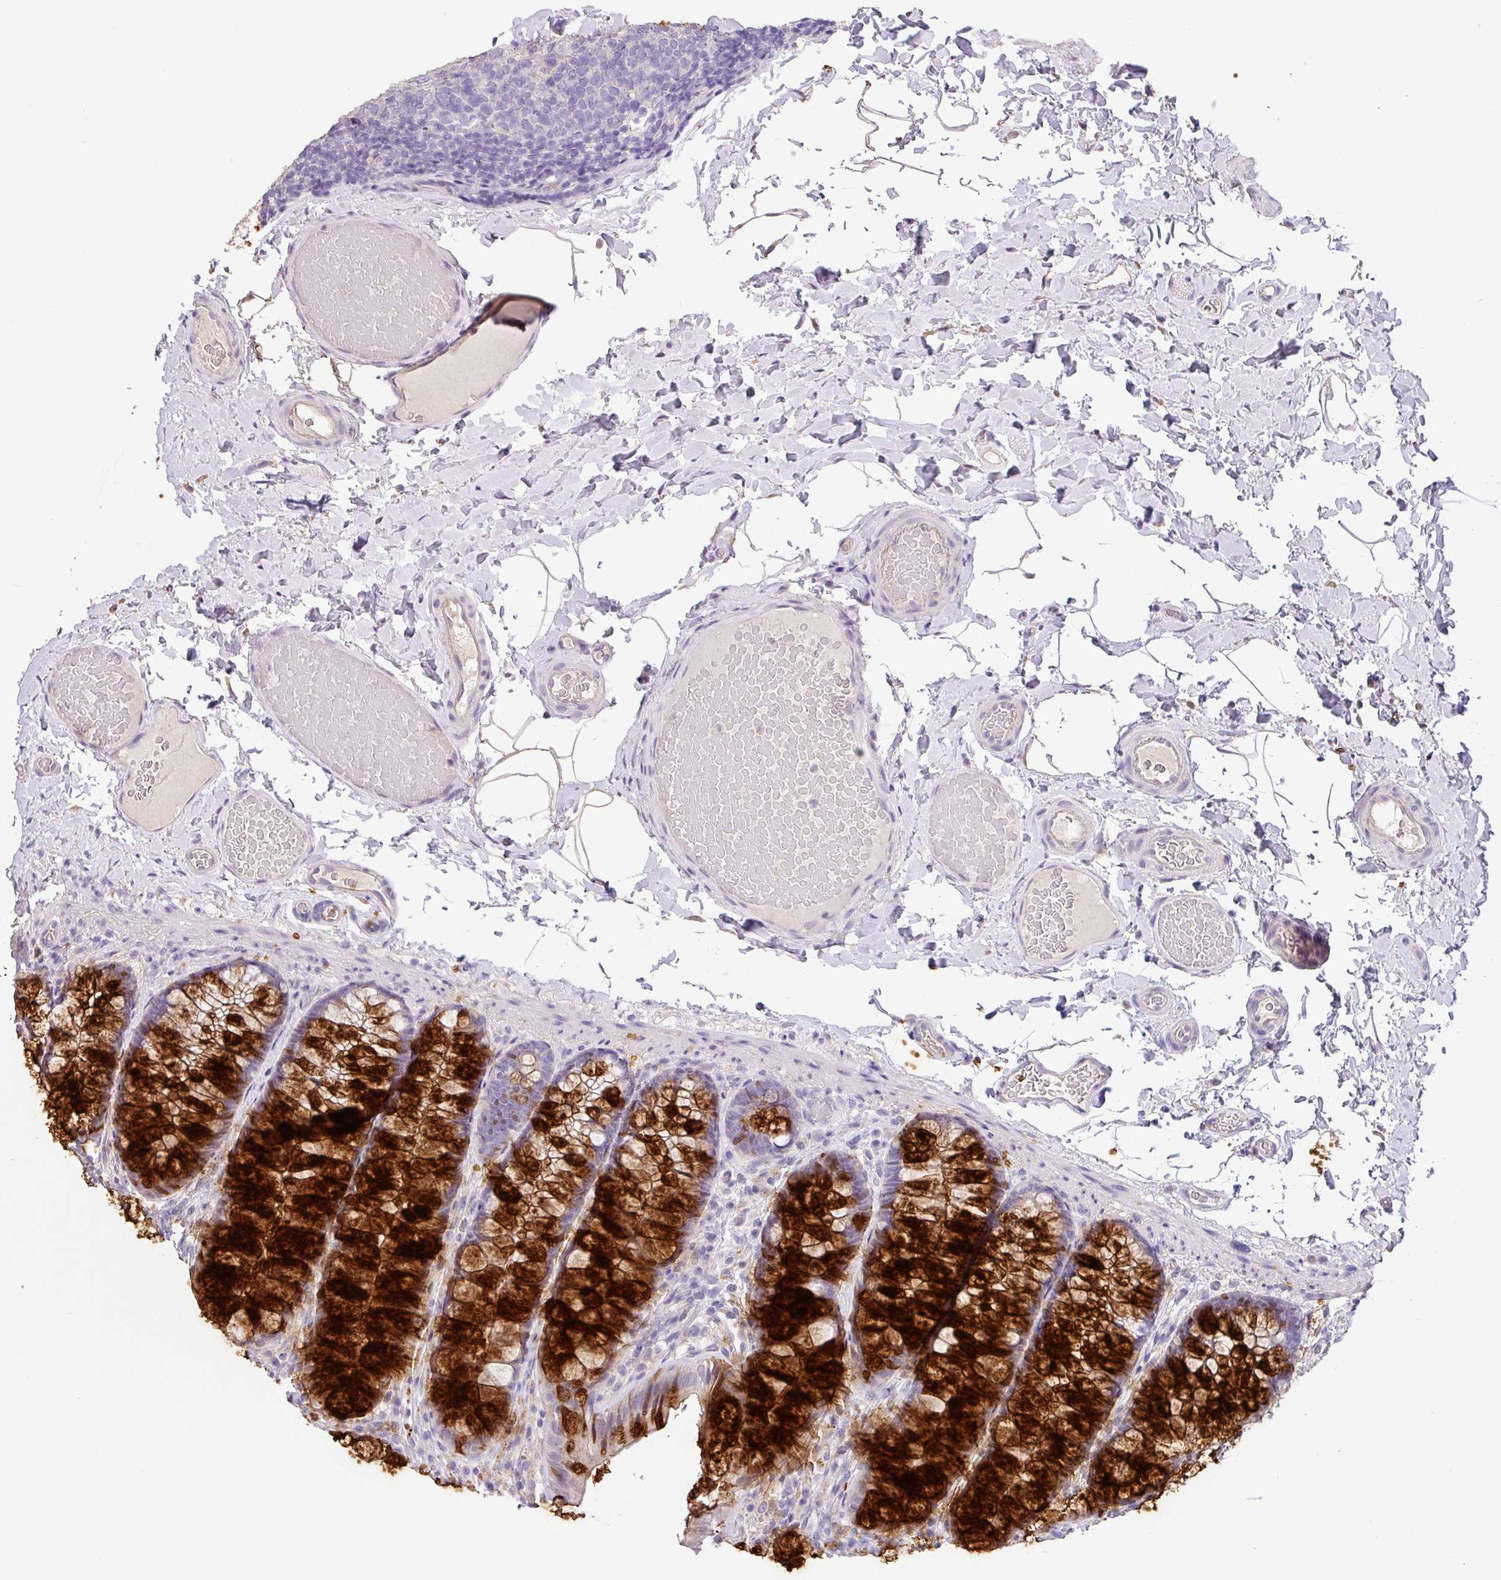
{"staining": {"intensity": "negative", "quantity": "none", "location": "none"}, "tissue": "colon", "cell_type": "Endothelial cells", "image_type": "normal", "snomed": [{"axis": "morphology", "description": "Normal tissue, NOS"}, {"axis": "topography", "description": "Colon"}], "caption": "The photomicrograph shows no significant expression in endothelial cells of colon. Brightfield microscopy of immunohistochemistry (IHC) stained with DAB (brown) and hematoxylin (blue), captured at high magnification.", "gene": "ZG16", "patient": {"sex": "male", "age": 46}}